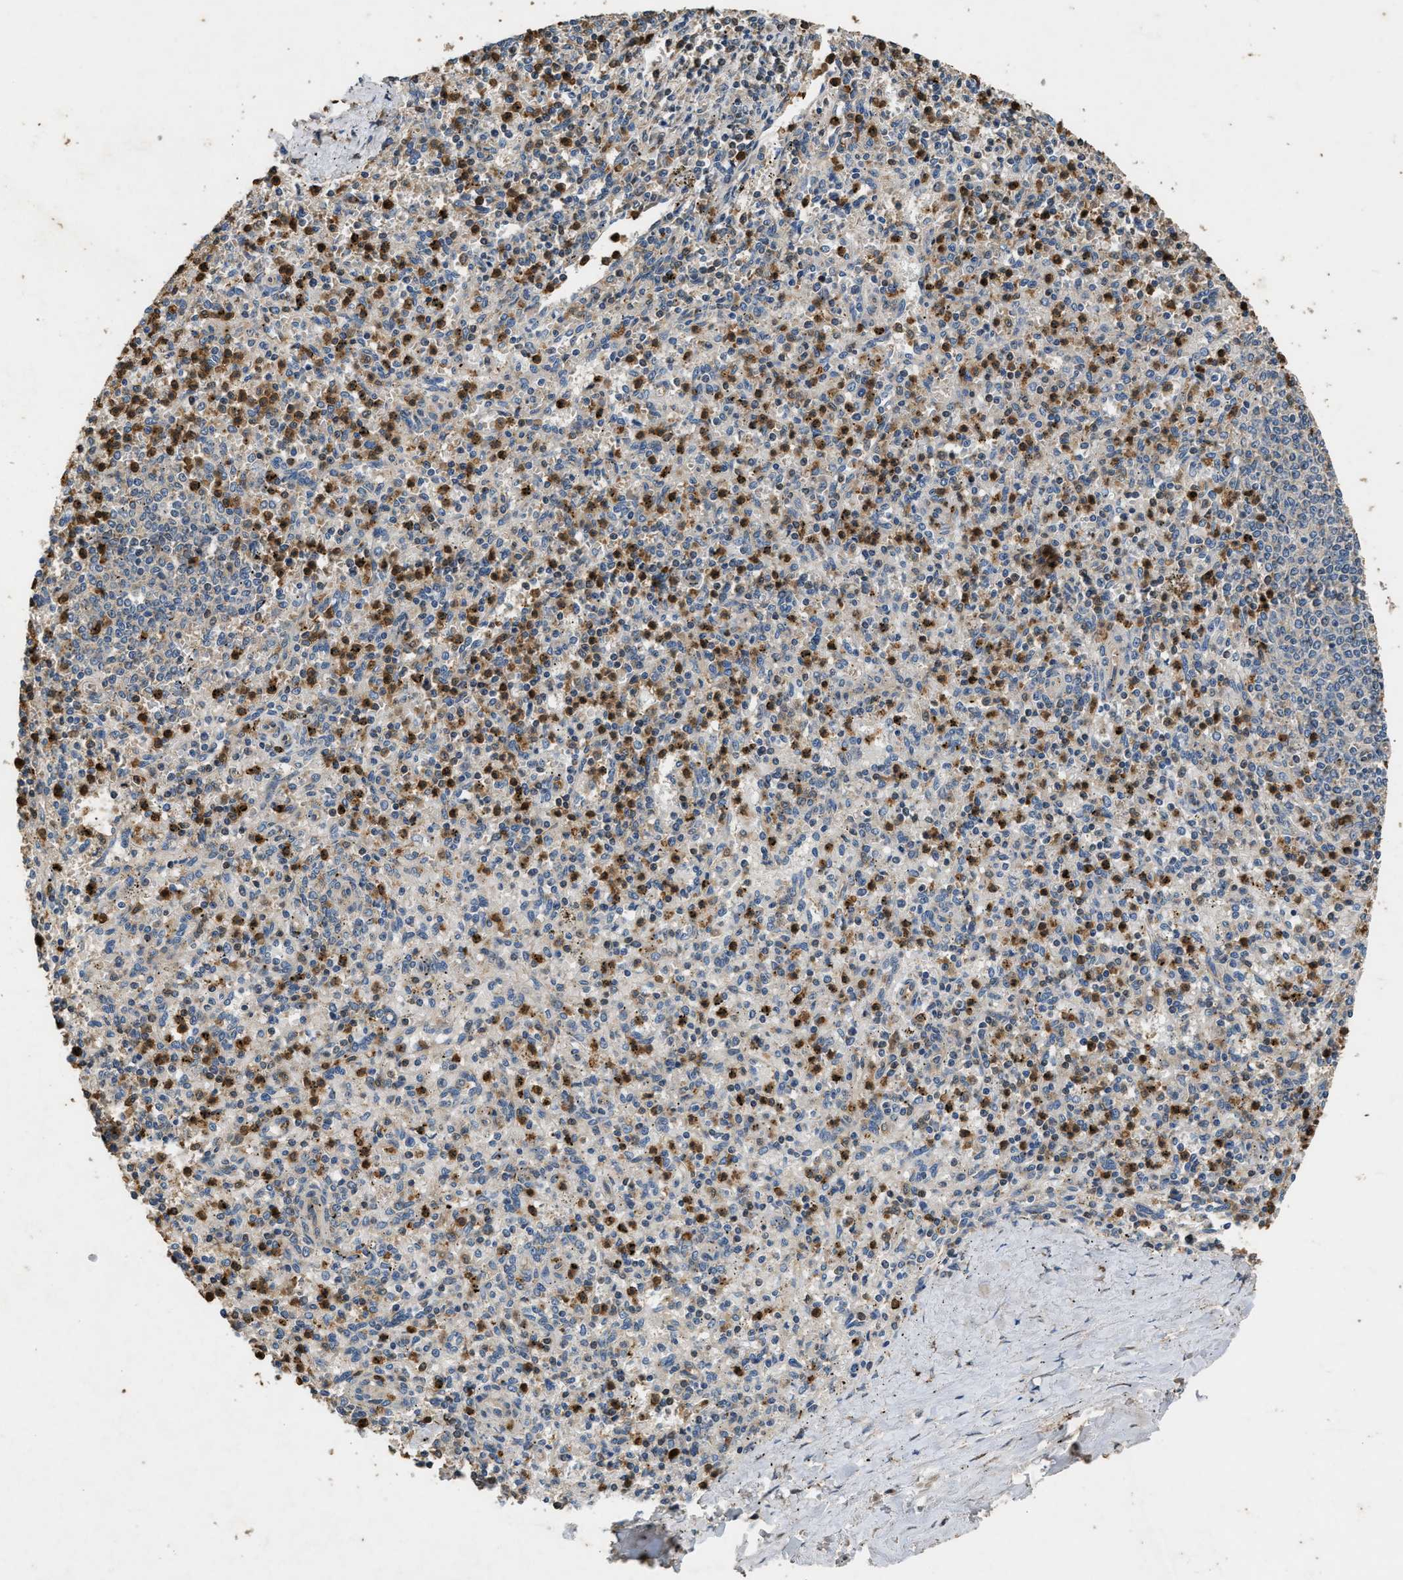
{"staining": {"intensity": "moderate", "quantity": "25%-75%", "location": "cytoplasmic/membranous"}, "tissue": "spleen", "cell_type": "Cells in red pulp", "image_type": "normal", "snomed": [{"axis": "morphology", "description": "Normal tissue, NOS"}, {"axis": "topography", "description": "Spleen"}], "caption": "High-power microscopy captured an immunohistochemistry (IHC) image of unremarkable spleen, revealing moderate cytoplasmic/membranous positivity in about 25%-75% of cells in red pulp. (Stains: DAB in brown, nuclei in blue, Microscopy: brightfield microscopy at high magnification).", "gene": "CHUK", "patient": {"sex": "male", "age": 72}}